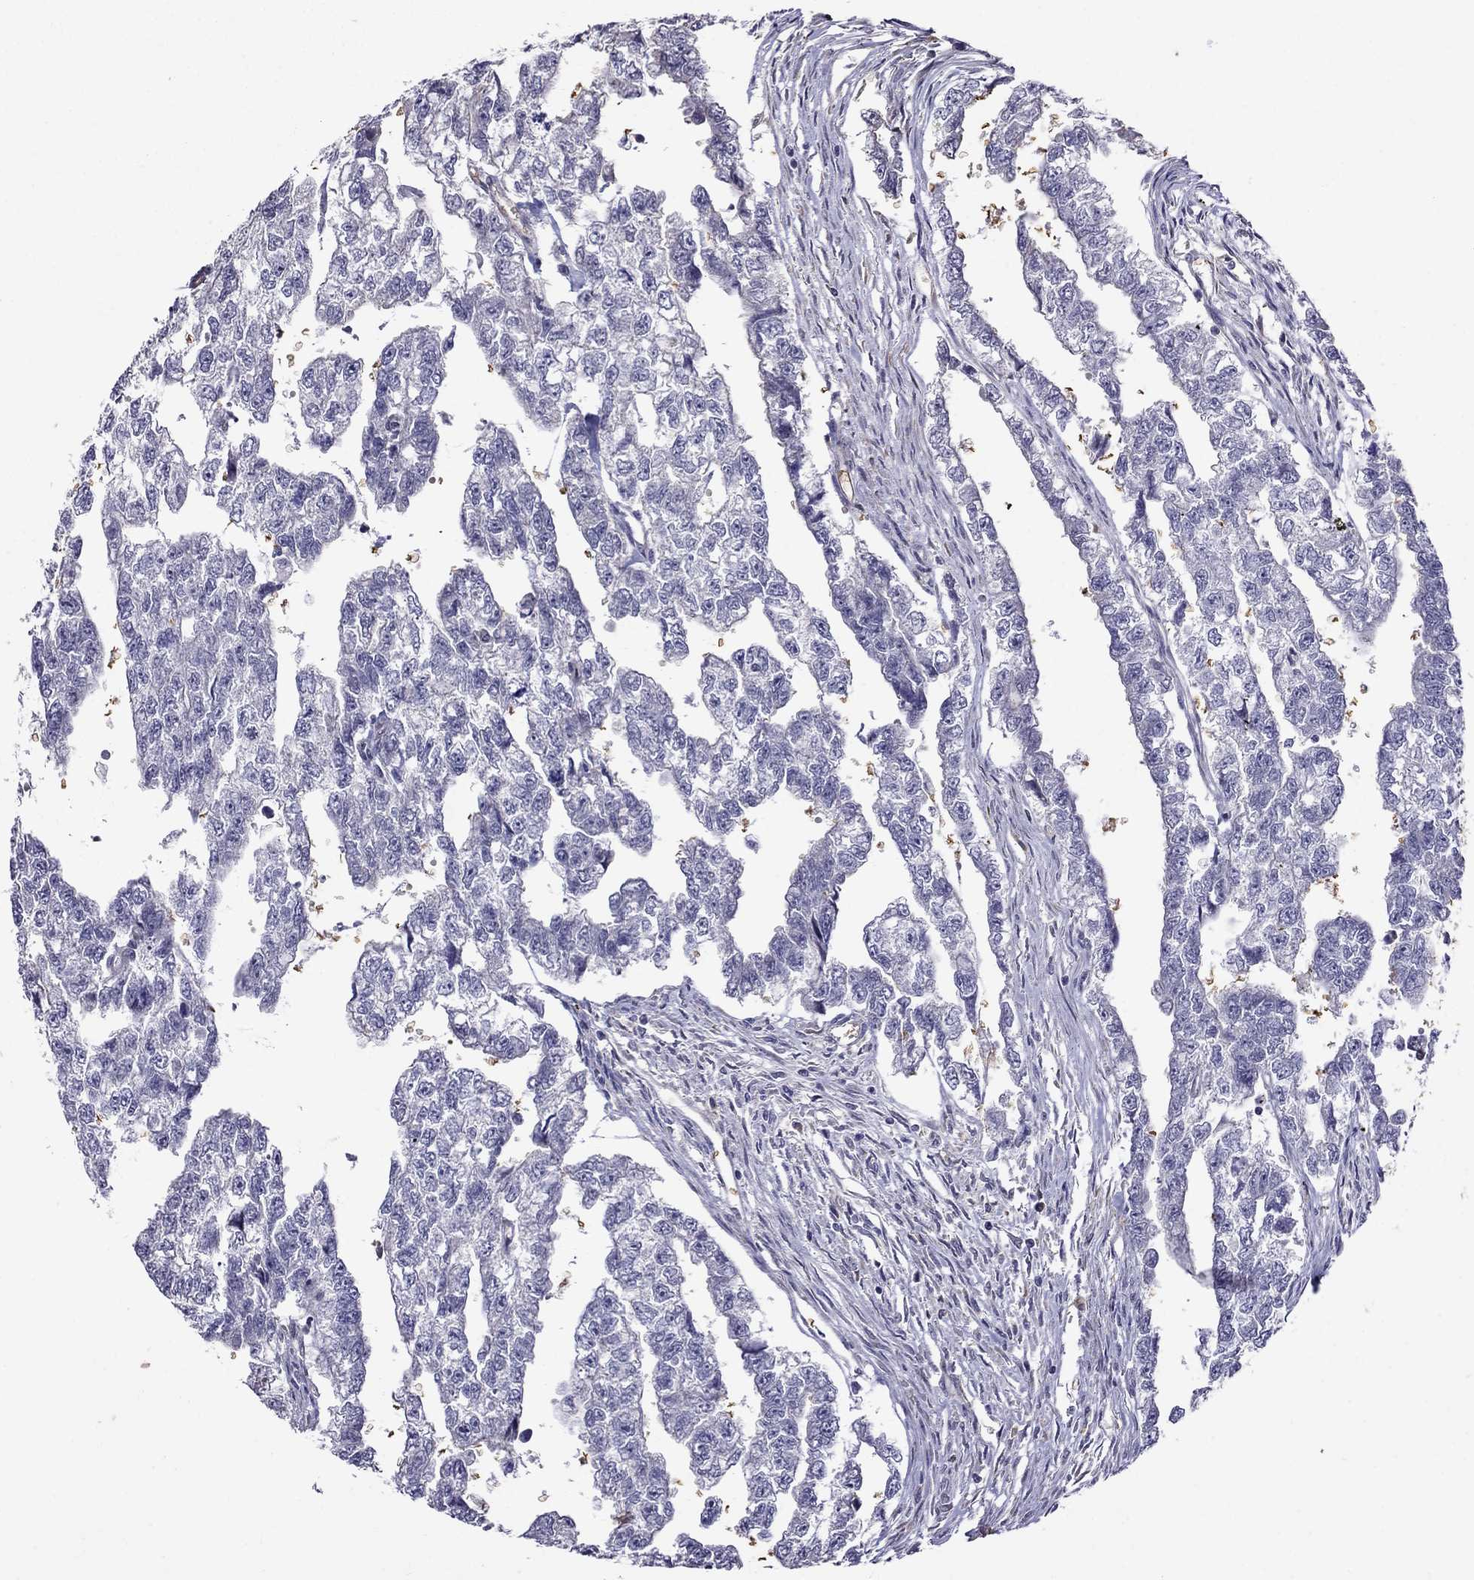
{"staining": {"intensity": "negative", "quantity": "none", "location": "none"}, "tissue": "testis cancer", "cell_type": "Tumor cells", "image_type": "cancer", "snomed": [{"axis": "morphology", "description": "Carcinoma, Embryonal, NOS"}, {"axis": "morphology", "description": "Teratoma, malignant, NOS"}, {"axis": "topography", "description": "Testis"}], "caption": "This is an immunohistochemistry histopathology image of testis cancer. There is no positivity in tumor cells.", "gene": "ADAM28", "patient": {"sex": "male", "age": 44}}